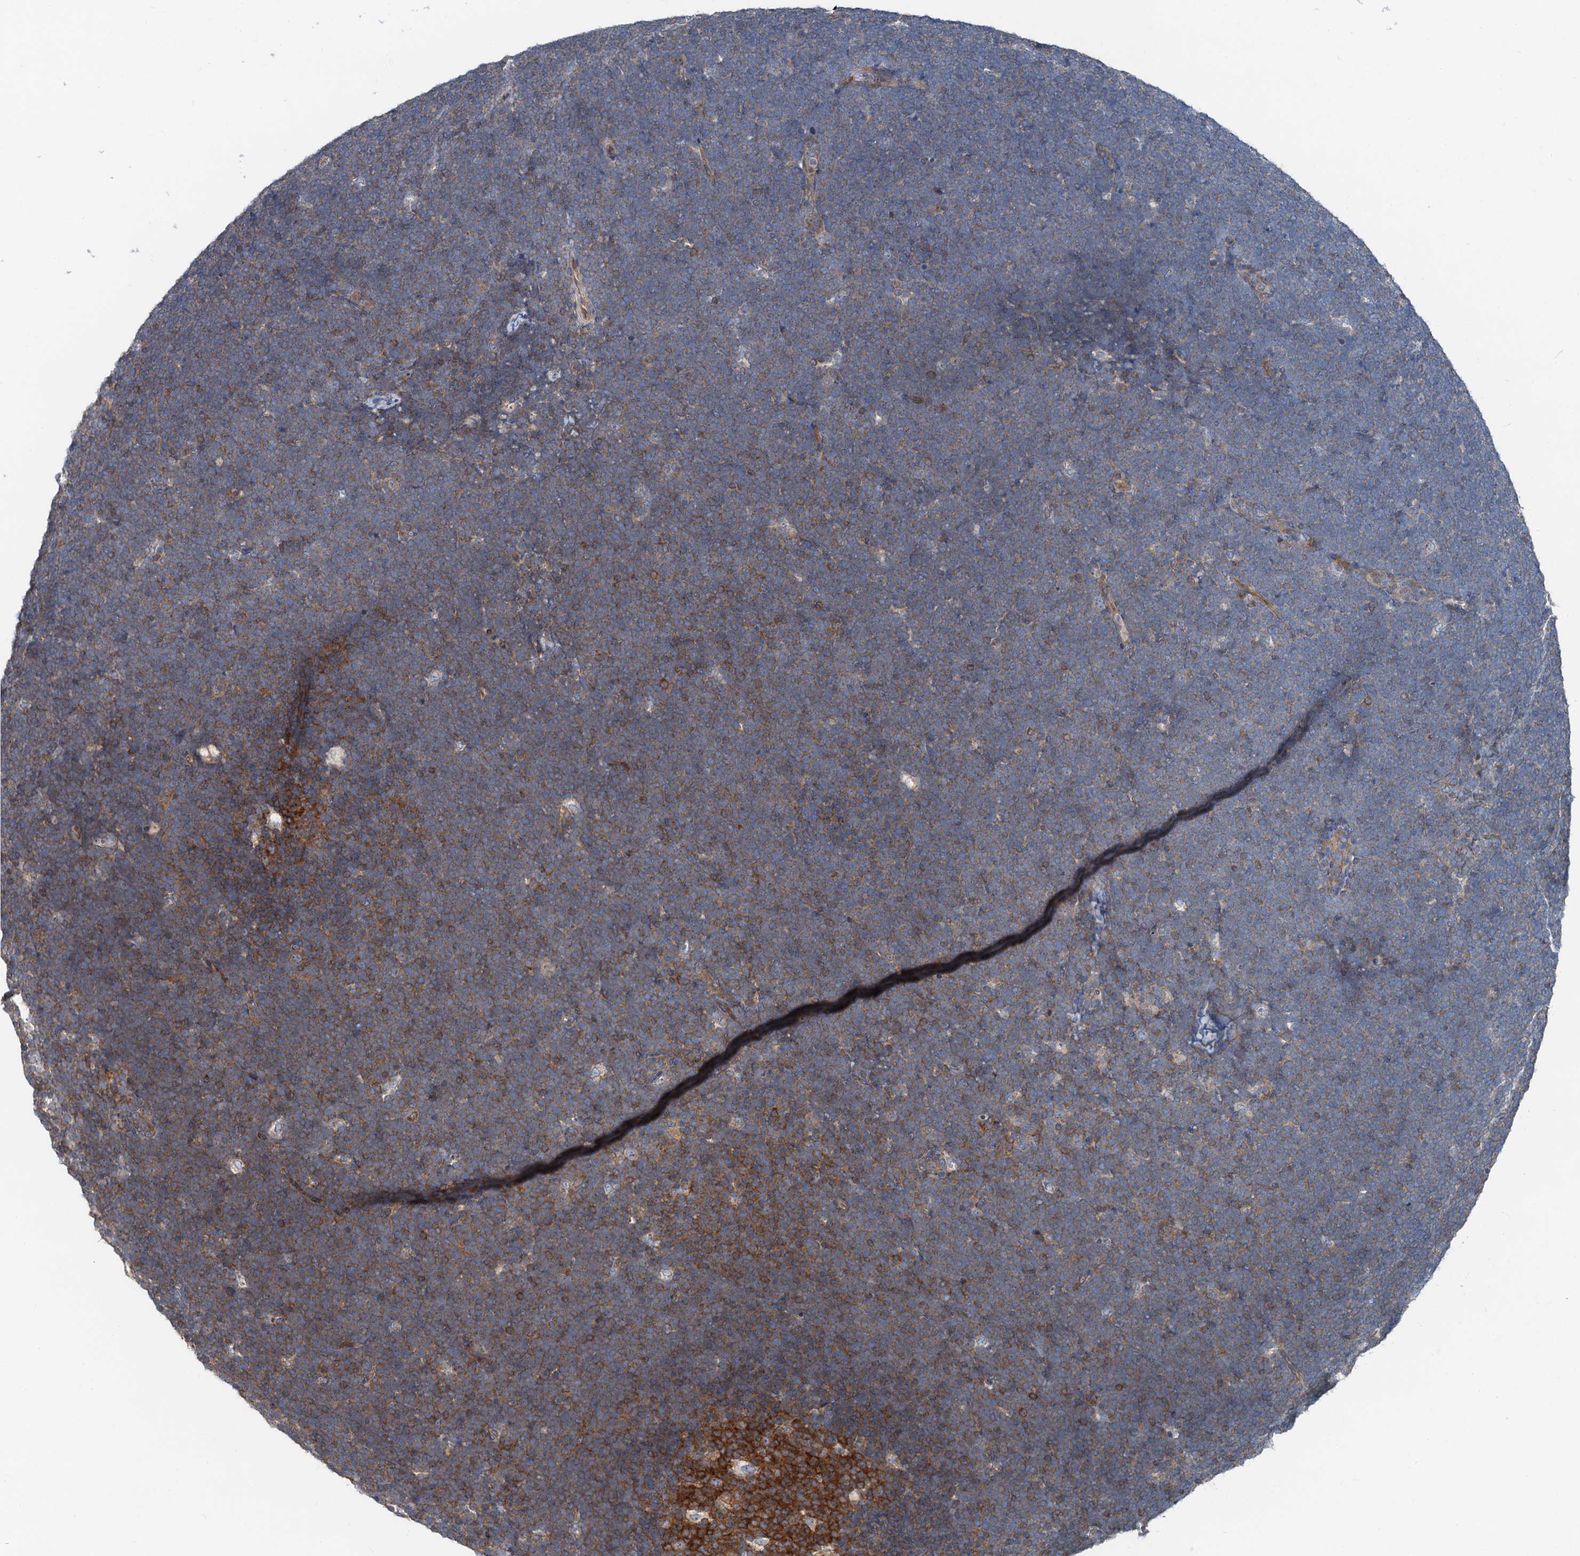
{"staining": {"intensity": "moderate", "quantity": ">75%", "location": "cytoplasmic/membranous"}, "tissue": "lymphoma", "cell_type": "Tumor cells", "image_type": "cancer", "snomed": [{"axis": "morphology", "description": "Malignant lymphoma, non-Hodgkin's type, High grade"}, {"axis": "topography", "description": "Lymph node"}], "caption": "Moderate cytoplasmic/membranous protein staining is identified in approximately >75% of tumor cells in malignant lymphoma, non-Hodgkin's type (high-grade).", "gene": "ANKRD26", "patient": {"sex": "male", "age": 13}}